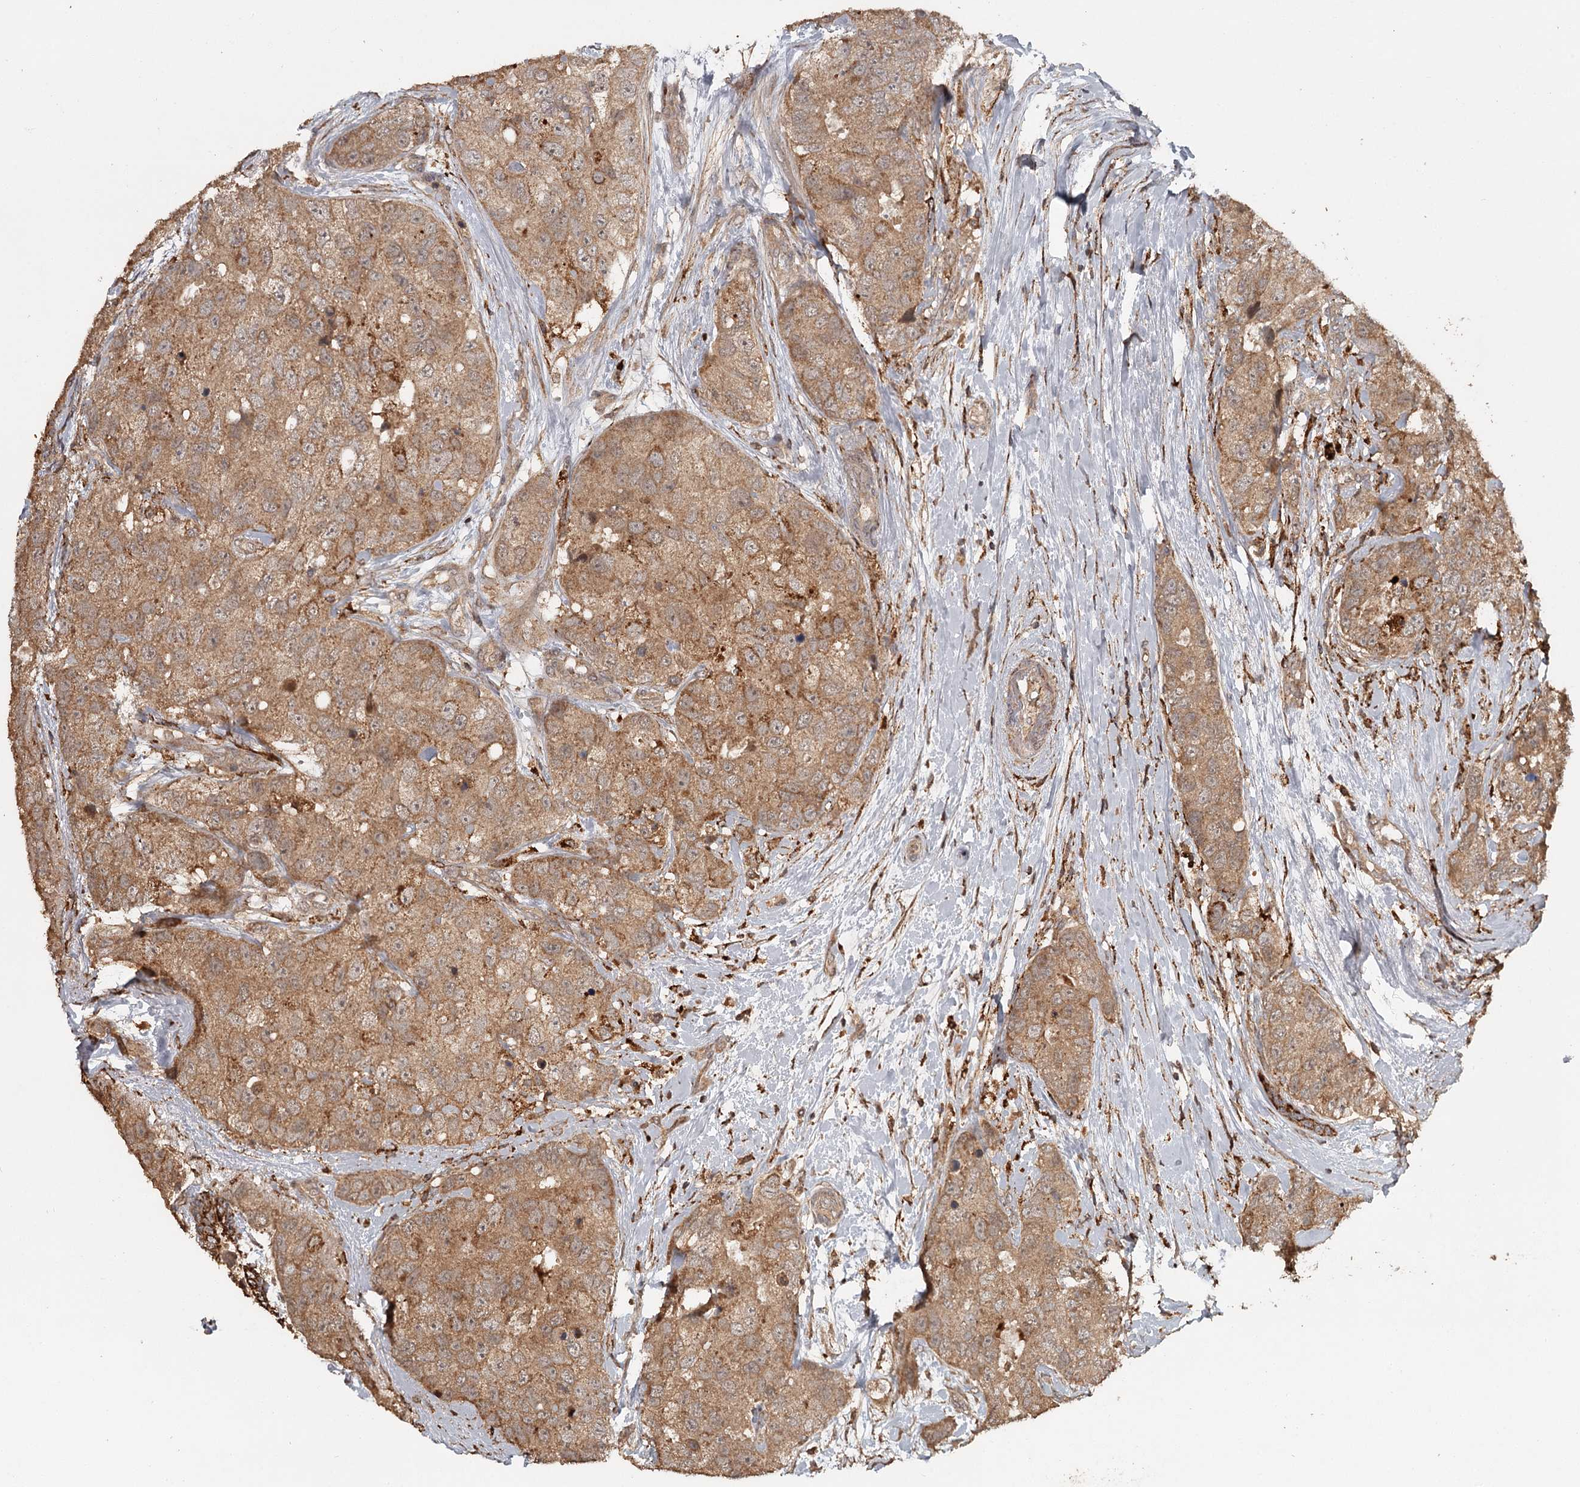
{"staining": {"intensity": "moderate", "quantity": ">75%", "location": "cytoplasmic/membranous"}, "tissue": "breast cancer", "cell_type": "Tumor cells", "image_type": "cancer", "snomed": [{"axis": "morphology", "description": "Duct carcinoma"}, {"axis": "topography", "description": "Breast"}], "caption": "Human breast cancer stained with a brown dye demonstrates moderate cytoplasmic/membranous positive staining in about >75% of tumor cells.", "gene": "FAXC", "patient": {"sex": "female", "age": 62}}